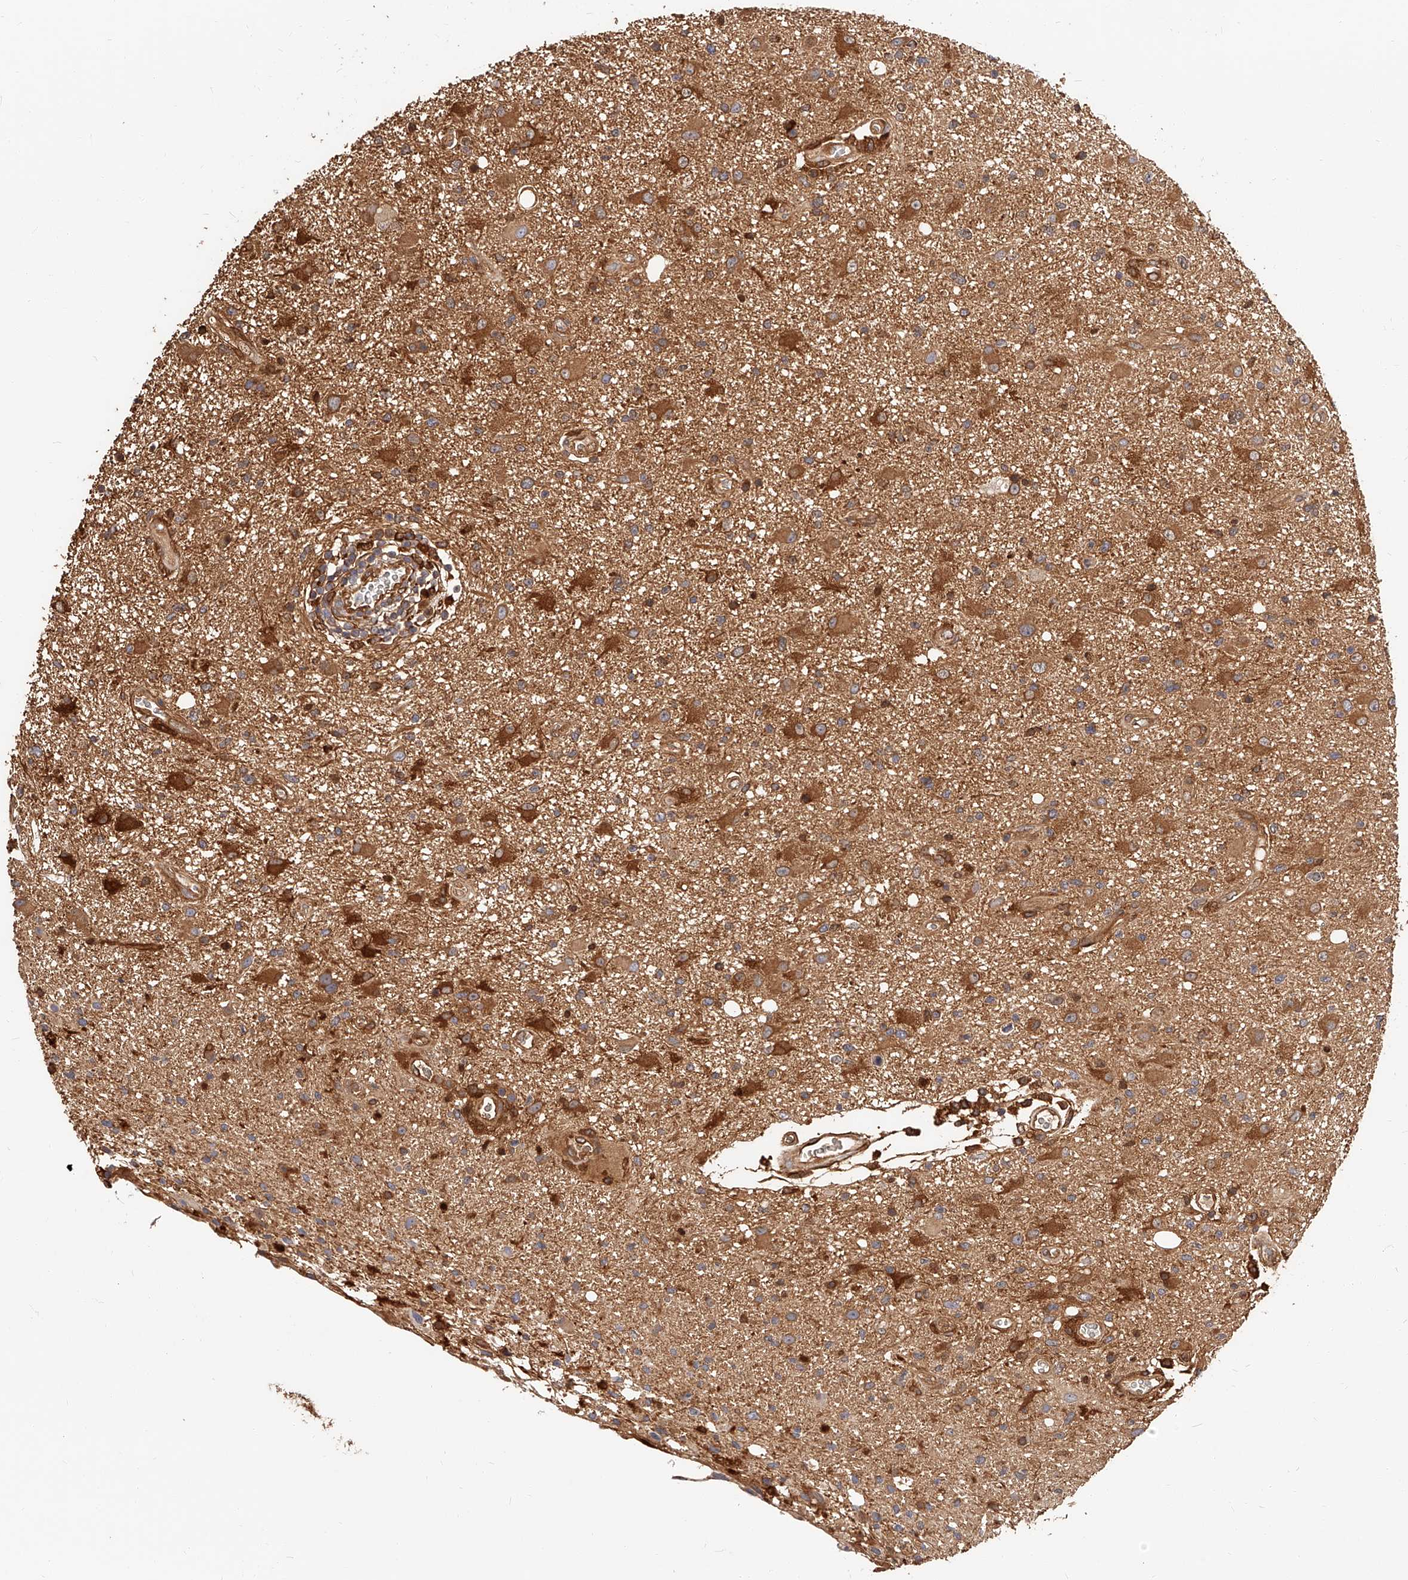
{"staining": {"intensity": "moderate", "quantity": "25%-75%", "location": "cytoplasmic/membranous"}, "tissue": "glioma", "cell_type": "Tumor cells", "image_type": "cancer", "snomed": [{"axis": "morphology", "description": "Glioma, malignant, High grade"}, {"axis": "topography", "description": "Brain"}], "caption": "Moderate cytoplasmic/membranous positivity for a protein is identified in approximately 25%-75% of tumor cells of glioma using IHC.", "gene": "LAP3", "patient": {"sex": "male", "age": 33}}